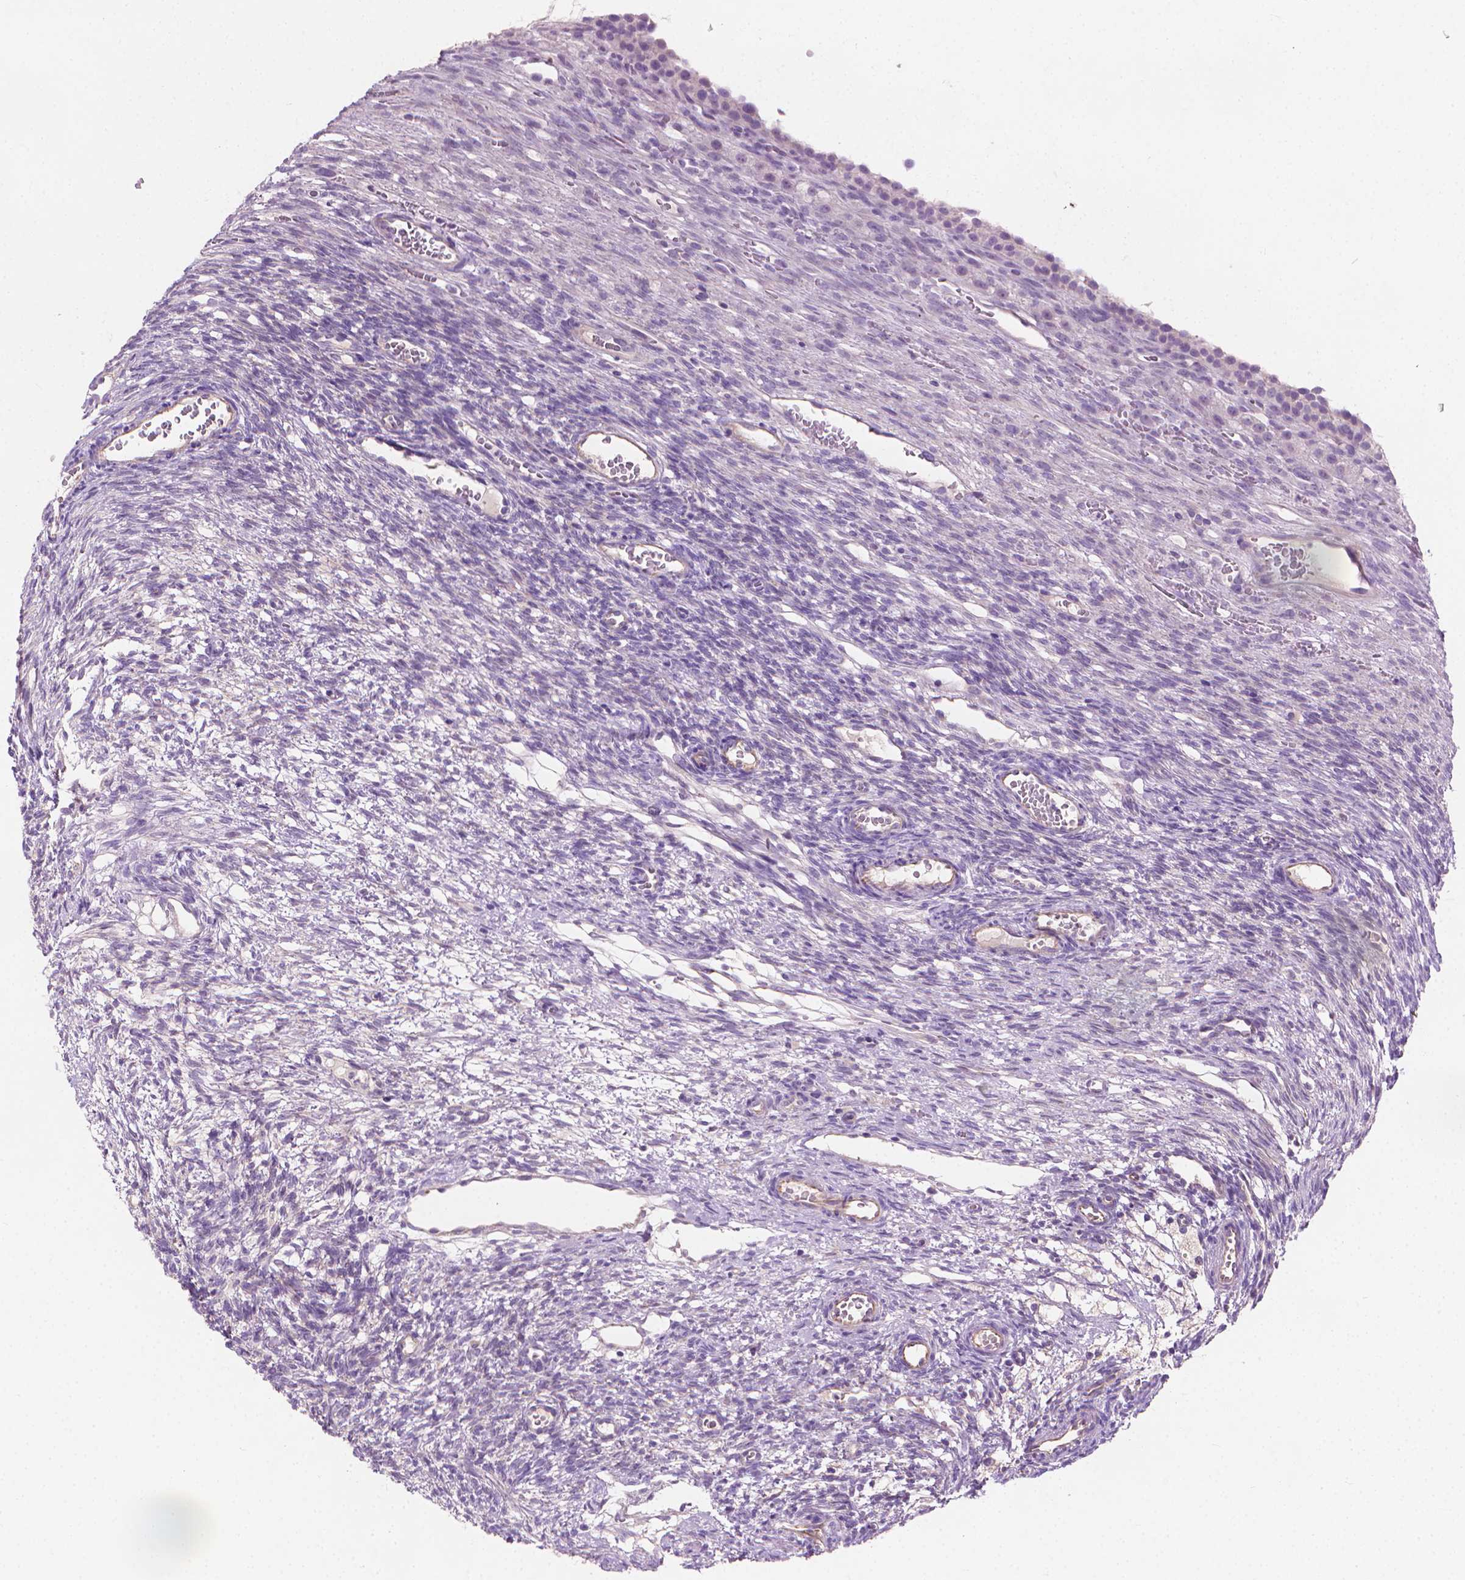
{"staining": {"intensity": "negative", "quantity": "none", "location": "none"}, "tissue": "ovary", "cell_type": "Follicle cells", "image_type": "normal", "snomed": [{"axis": "morphology", "description": "Normal tissue, NOS"}, {"axis": "topography", "description": "Ovary"}], "caption": "Immunohistochemistry (IHC) image of unremarkable ovary: ovary stained with DAB demonstrates no significant protein staining in follicle cells. (DAB (3,3'-diaminobenzidine) immunohistochemistry (IHC) with hematoxylin counter stain).", "gene": "KRT73", "patient": {"sex": "female", "age": 34}}